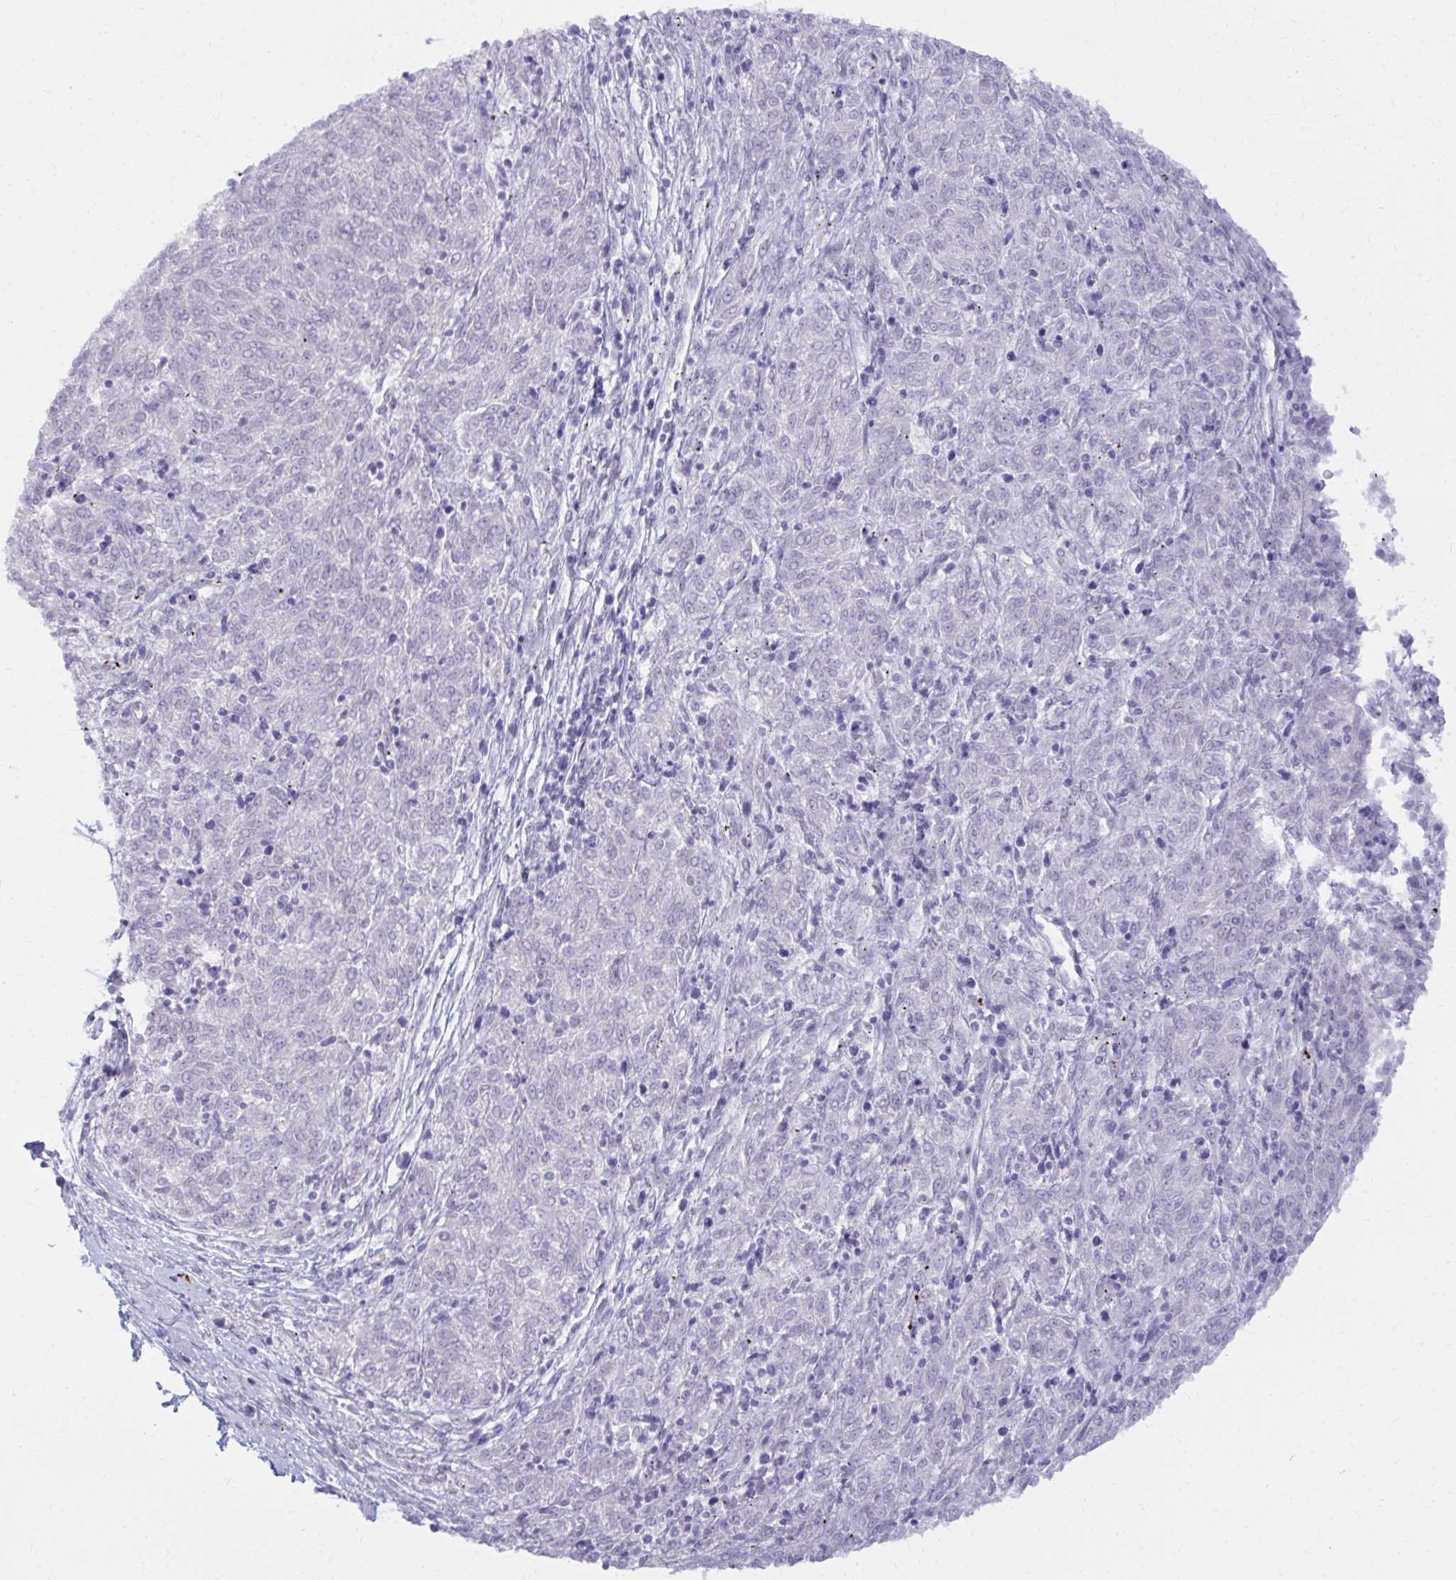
{"staining": {"intensity": "negative", "quantity": "none", "location": "none"}, "tissue": "melanoma", "cell_type": "Tumor cells", "image_type": "cancer", "snomed": [{"axis": "morphology", "description": "Malignant melanoma, NOS"}, {"axis": "topography", "description": "Skin"}], "caption": "Tumor cells show no significant expression in malignant melanoma.", "gene": "RAB6B", "patient": {"sex": "female", "age": 72}}